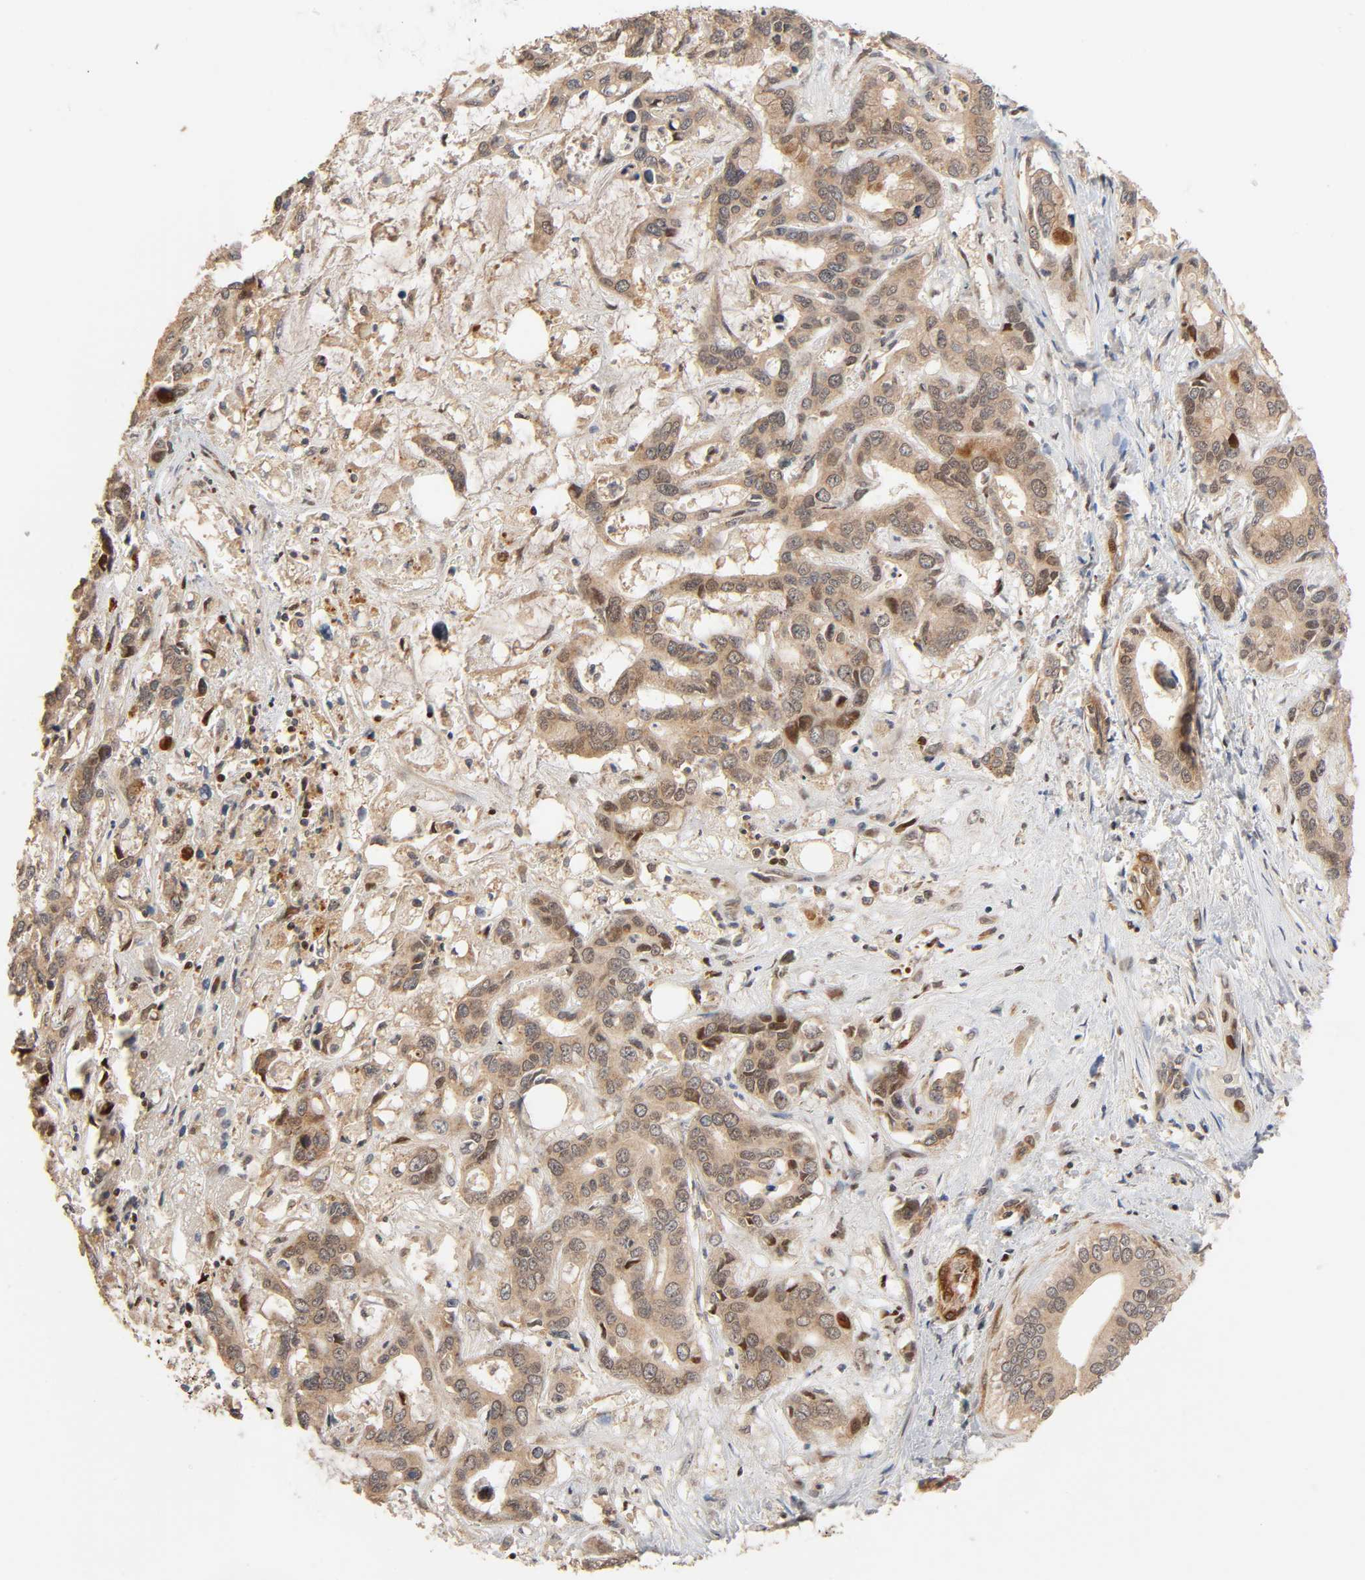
{"staining": {"intensity": "moderate", "quantity": ">75%", "location": "cytoplasmic/membranous,nuclear"}, "tissue": "liver cancer", "cell_type": "Tumor cells", "image_type": "cancer", "snomed": [{"axis": "morphology", "description": "Cholangiocarcinoma"}, {"axis": "topography", "description": "Liver"}], "caption": "There is medium levels of moderate cytoplasmic/membranous and nuclear staining in tumor cells of liver cancer, as demonstrated by immunohistochemical staining (brown color).", "gene": "NEMF", "patient": {"sex": "female", "age": 65}}